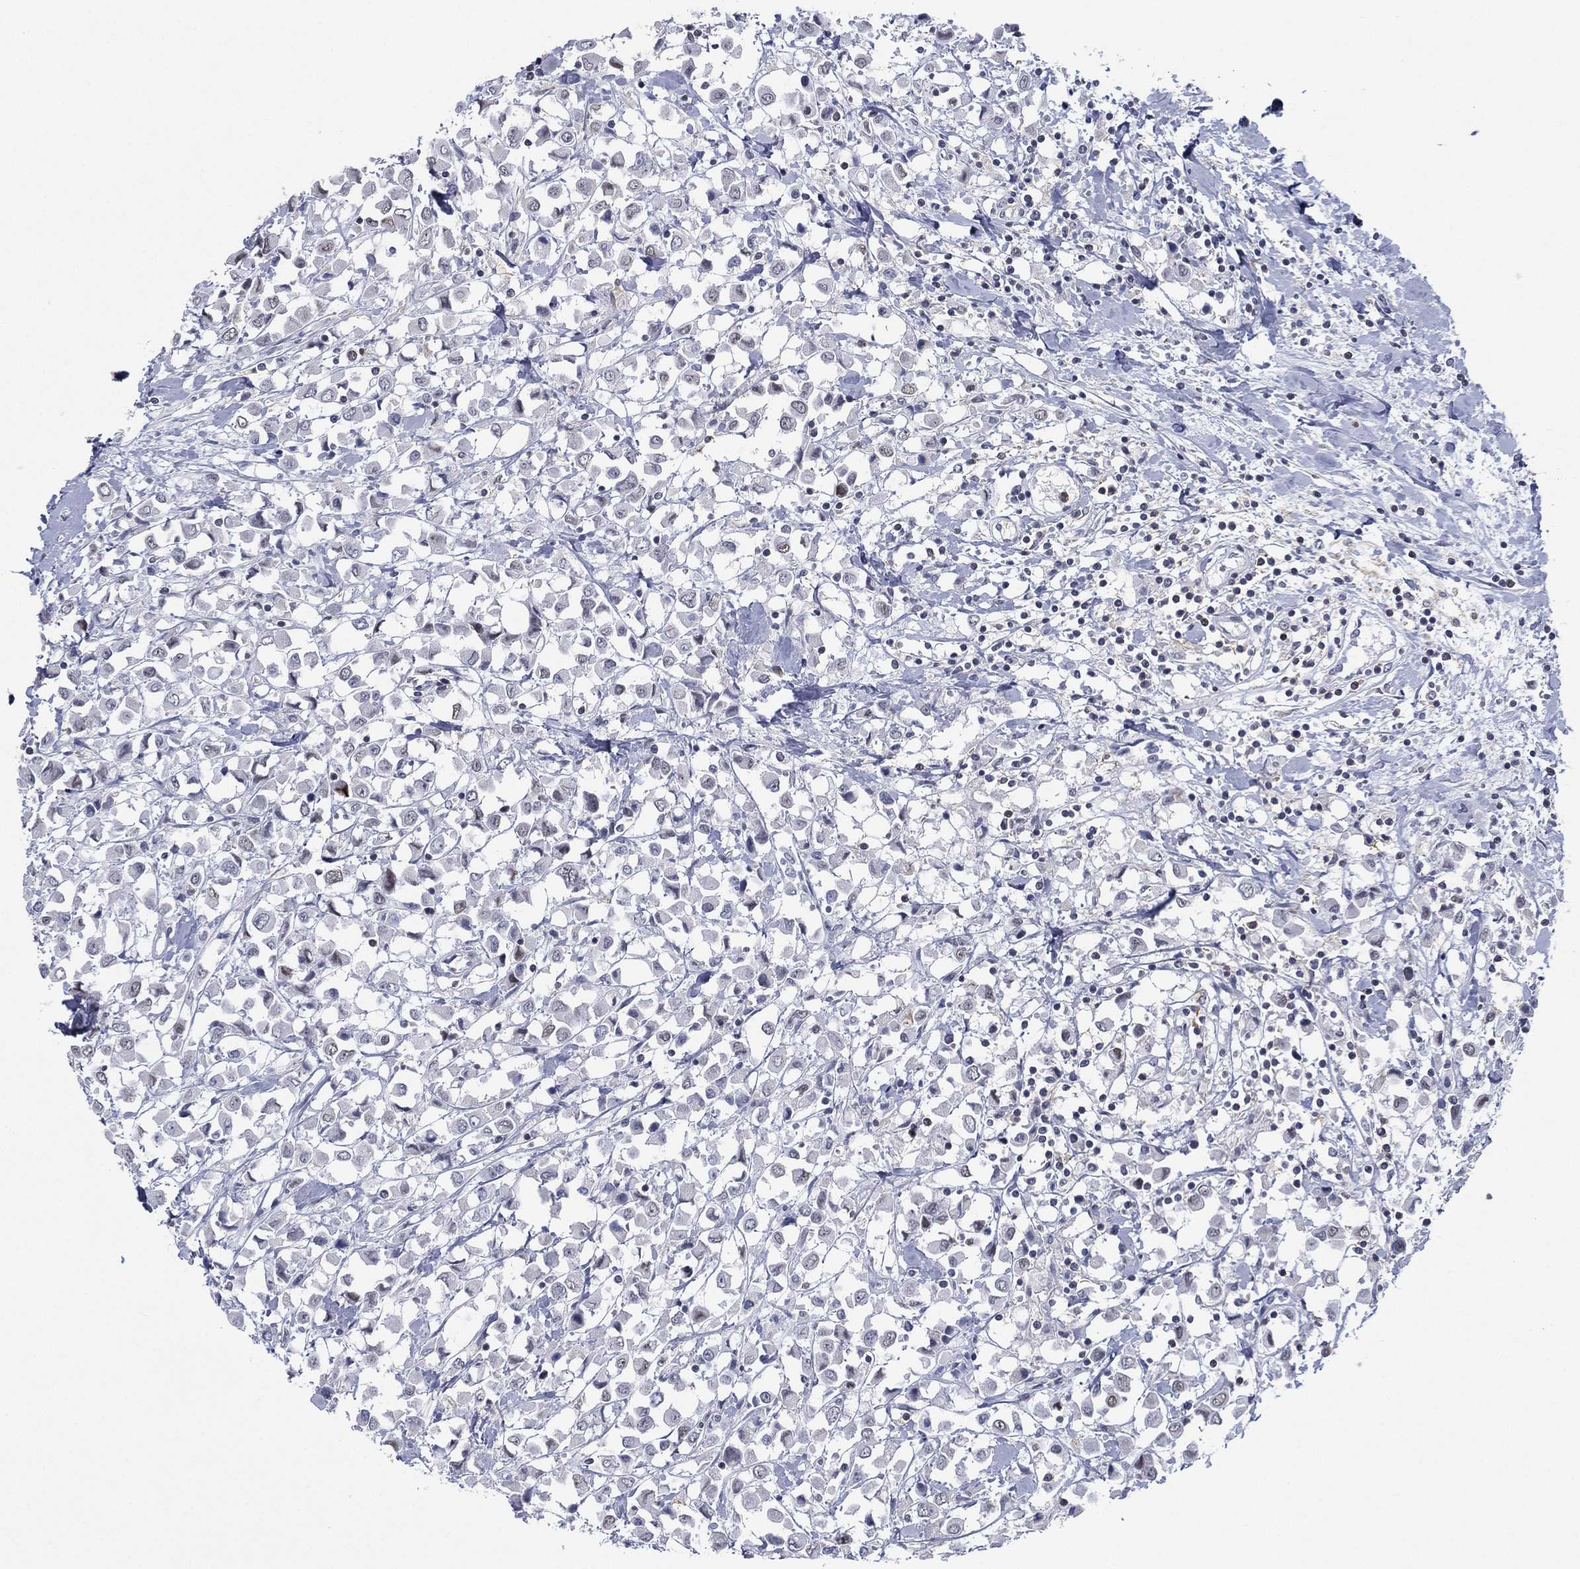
{"staining": {"intensity": "negative", "quantity": "none", "location": "none"}, "tissue": "breast cancer", "cell_type": "Tumor cells", "image_type": "cancer", "snomed": [{"axis": "morphology", "description": "Duct carcinoma"}, {"axis": "topography", "description": "Breast"}], "caption": "Immunohistochemistry of human breast intraductal carcinoma shows no positivity in tumor cells.", "gene": "ZNF711", "patient": {"sex": "female", "age": 61}}